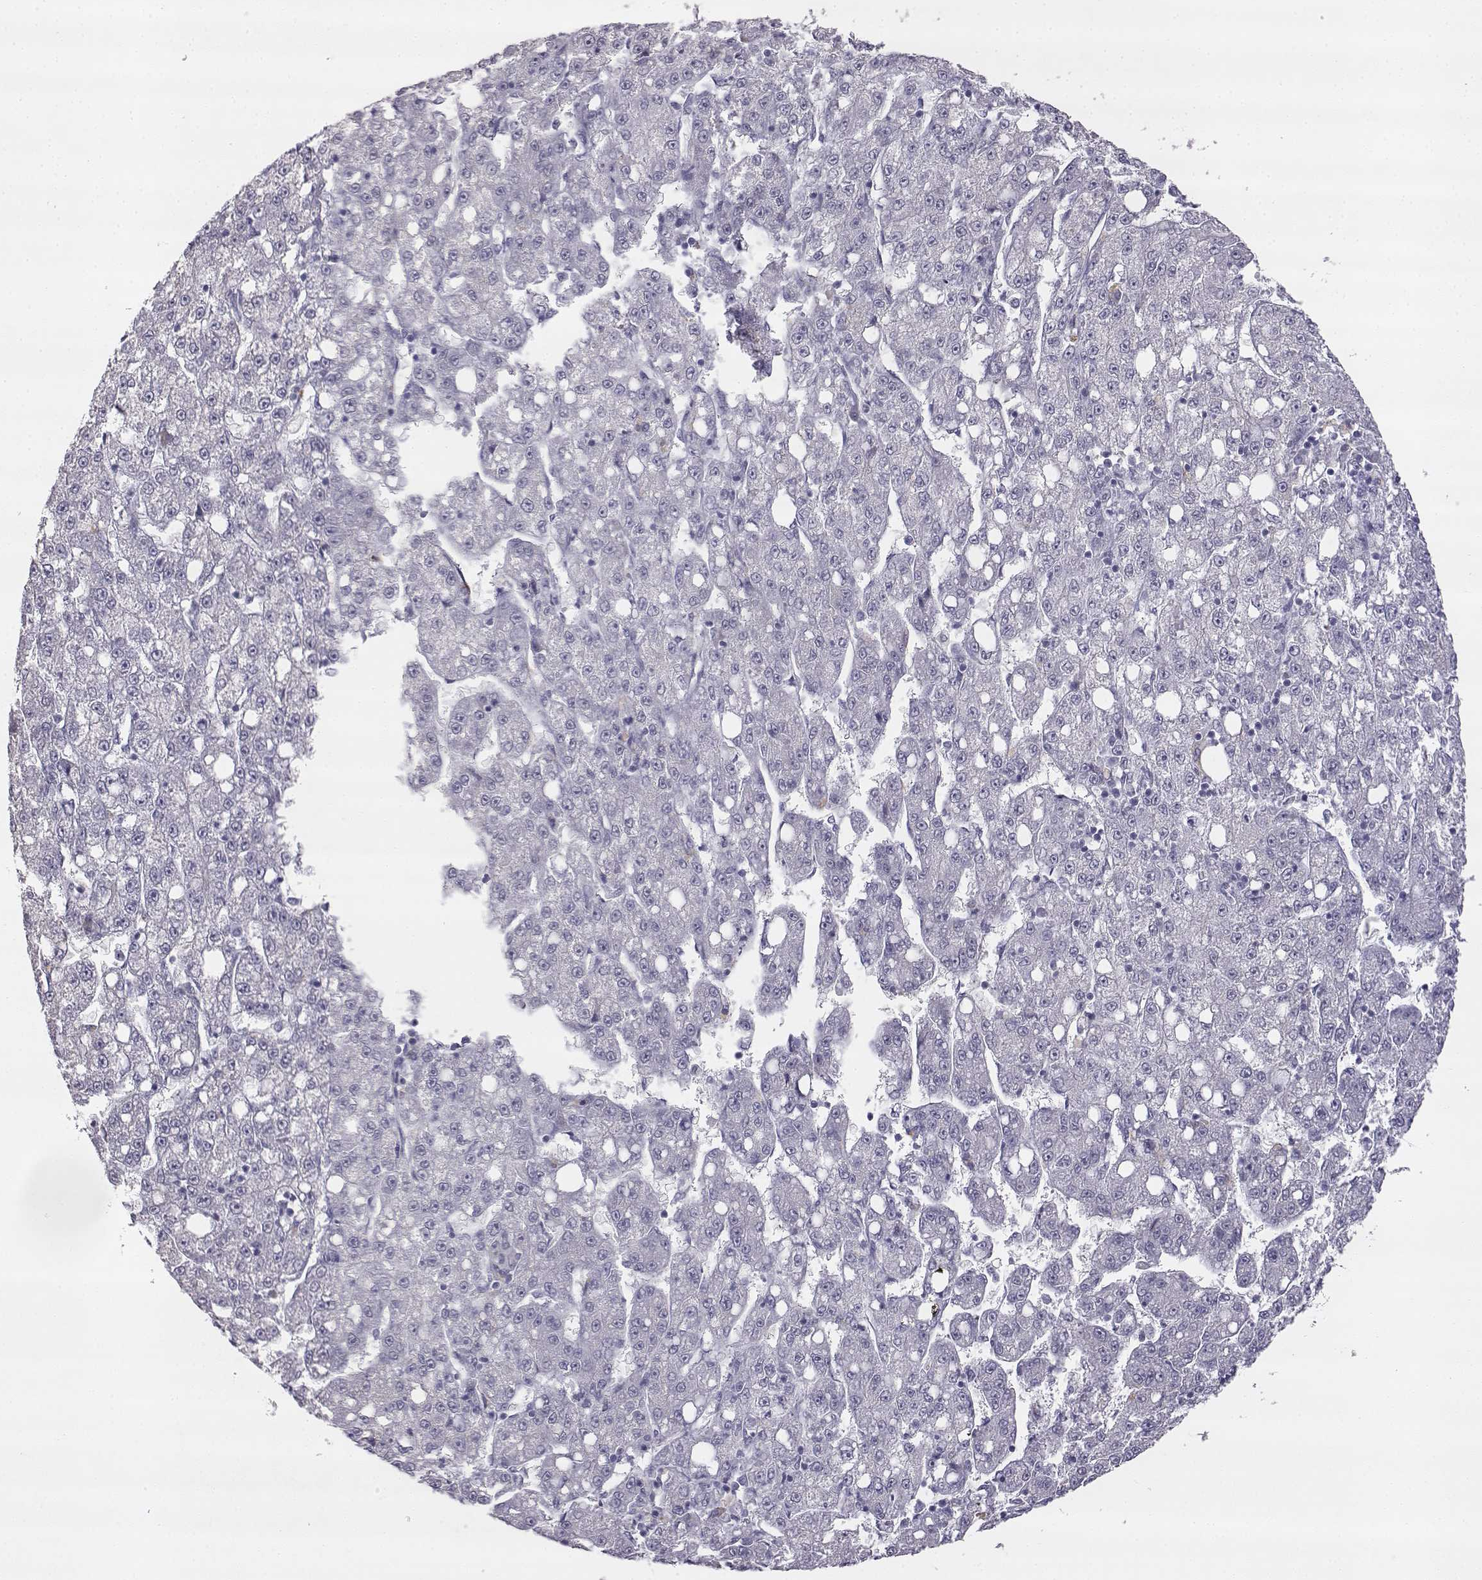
{"staining": {"intensity": "negative", "quantity": "none", "location": "none"}, "tissue": "liver cancer", "cell_type": "Tumor cells", "image_type": "cancer", "snomed": [{"axis": "morphology", "description": "Carcinoma, Hepatocellular, NOS"}, {"axis": "topography", "description": "Liver"}], "caption": "IHC photomicrograph of neoplastic tissue: human hepatocellular carcinoma (liver) stained with DAB (3,3'-diaminobenzidine) shows no significant protein positivity in tumor cells.", "gene": "VGF", "patient": {"sex": "female", "age": 65}}